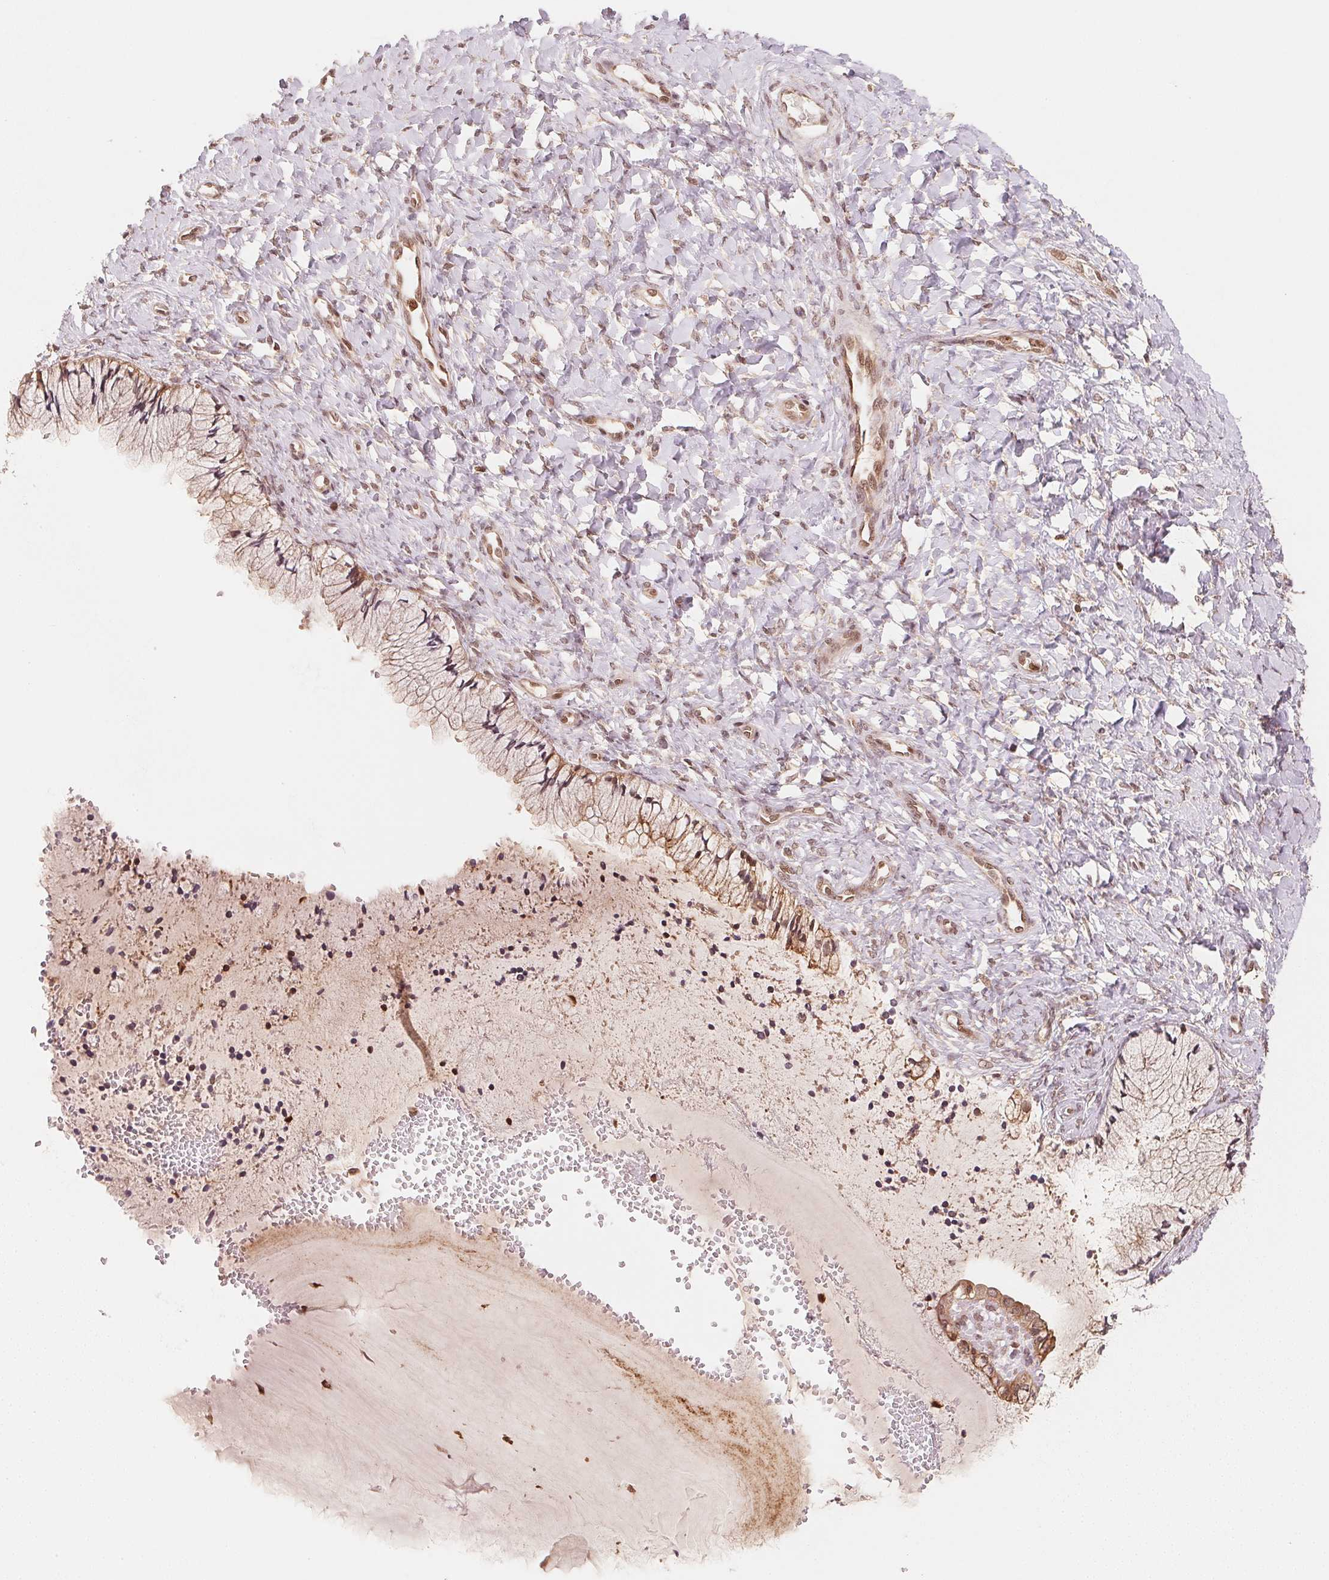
{"staining": {"intensity": "weak", "quantity": "25%-75%", "location": "cytoplasmic/membranous"}, "tissue": "cervix", "cell_type": "Glandular cells", "image_type": "normal", "snomed": [{"axis": "morphology", "description": "Normal tissue, NOS"}, {"axis": "topography", "description": "Cervix"}], "caption": "Cervix was stained to show a protein in brown. There is low levels of weak cytoplasmic/membranous staining in about 25%-75% of glandular cells. The staining is performed using DAB (3,3'-diaminobenzidine) brown chromogen to label protein expression. The nuclei are counter-stained blue using hematoxylin.", "gene": "CCDC102B", "patient": {"sex": "female", "age": 37}}